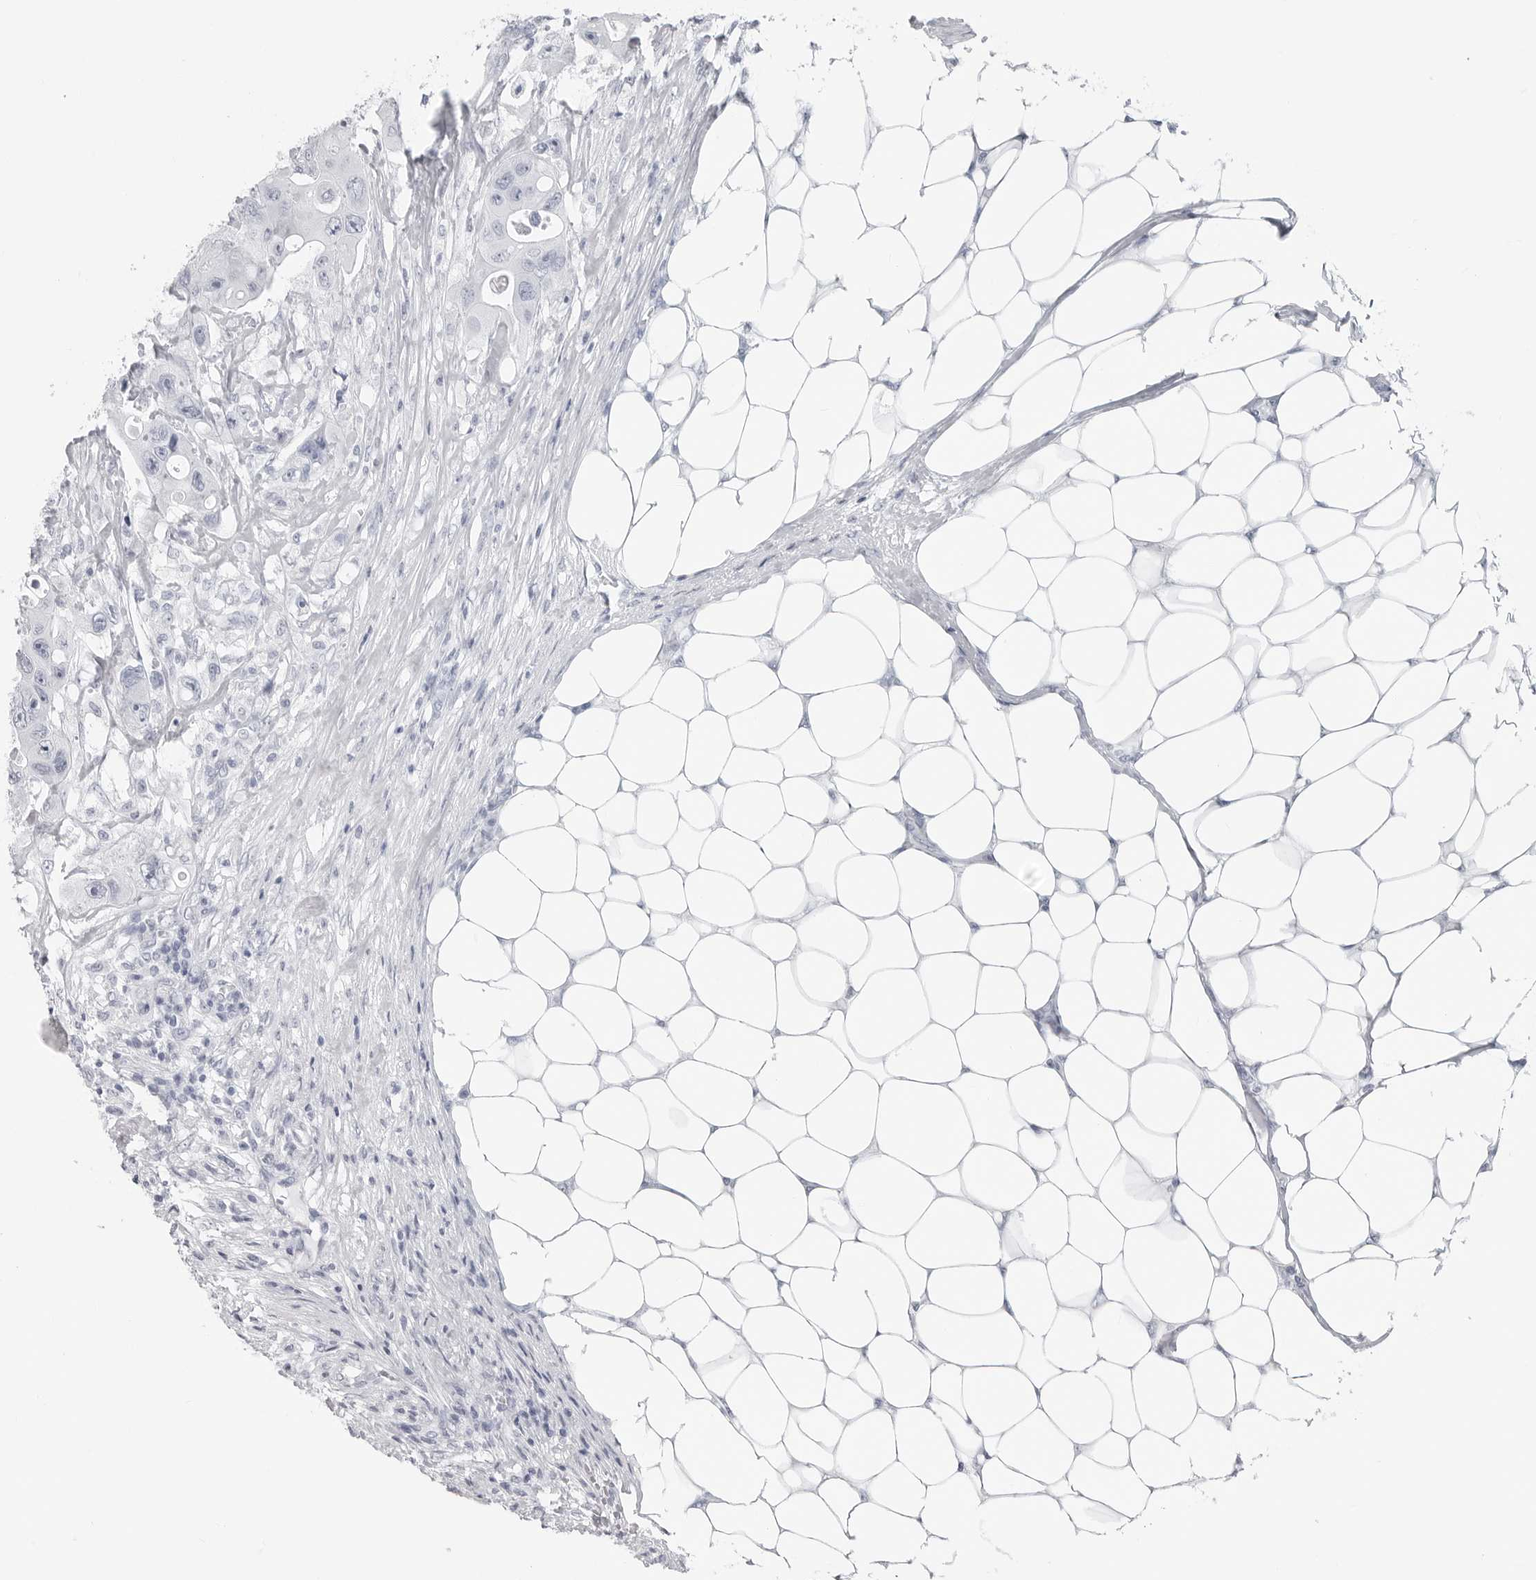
{"staining": {"intensity": "negative", "quantity": "none", "location": "none"}, "tissue": "colorectal cancer", "cell_type": "Tumor cells", "image_type": "cancer", "snomed": [{"axis": "morphology", "description": "Adenocarcinoma, NOS"}, {"axis": "topography", "description": "Colon"}], "caption": "This photomicrograph is of colorectal cancer stained with immunohistochemistry to label a protein in brown with the nuclei are counter-stained blue. There is no staining in tumor cells. The staining is performed using DAB brown chromogen with nuclei counter-stained in using hematoxylin.", "gene": "CSH1", "patient": {"sex": "female", "age": 46}}